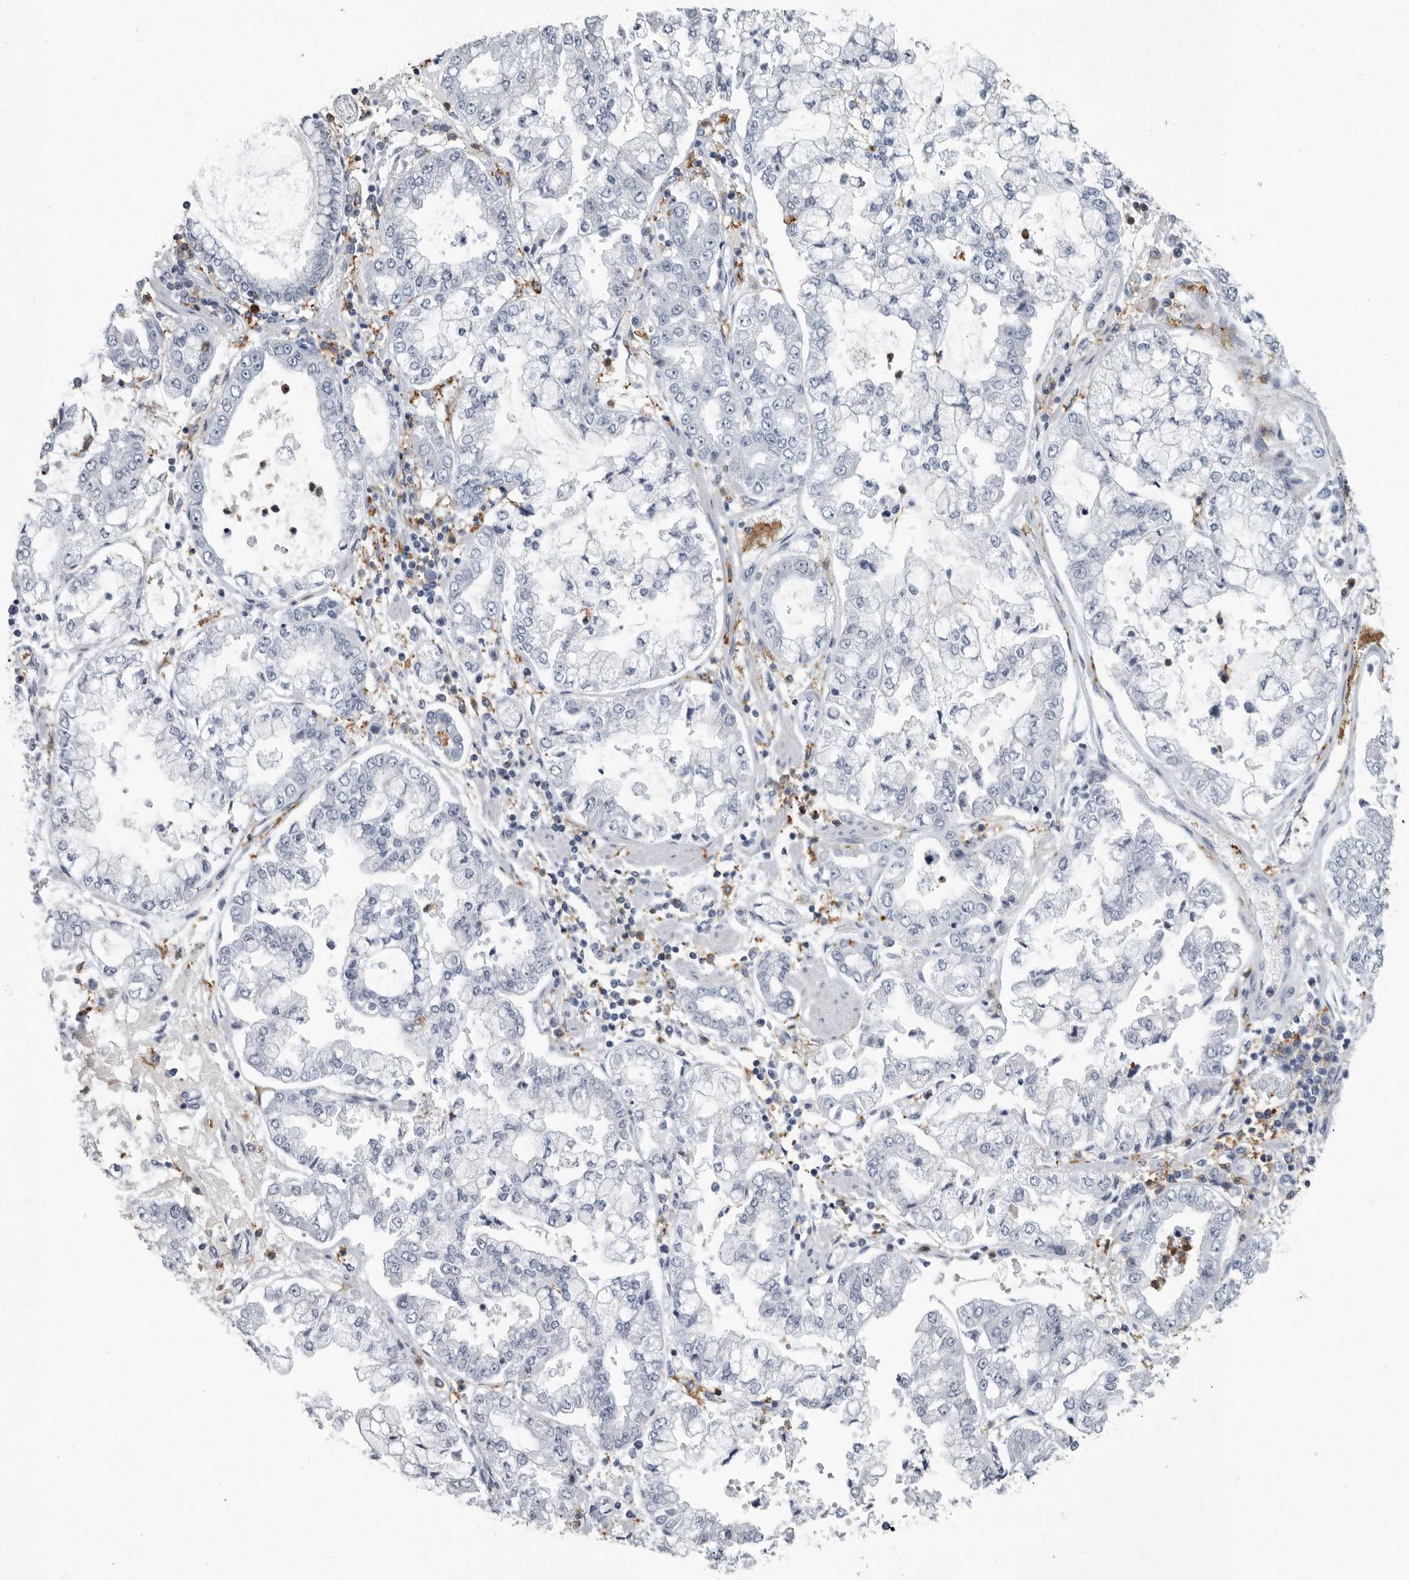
{"staining": {"intensity": "negative", "quantity": "none", "location": "none"}, "tissue": "stomach cancer", "cell_type": "Tumor cells", "image_type": "cancer", "snomed": [{"axis": "morphology", "description": "Adenocarcinoma, NOS"}, {"axis": "topography", "description": "Stomach"}], "caption": "Immunohistochemistry photomicrograph of human adenocarcinoma (stomach) stained for a protein (brown), which exhibits no expression in tumor cells. (Stains: DAB (3,3'-diaminobenzidine) immunohistochemistry with hematoxylin counter stain, Microscopy: brightfield microscopy at high magnification).", "gene": "FCER1G", "patient": {"sex": "male", "age": 76}}